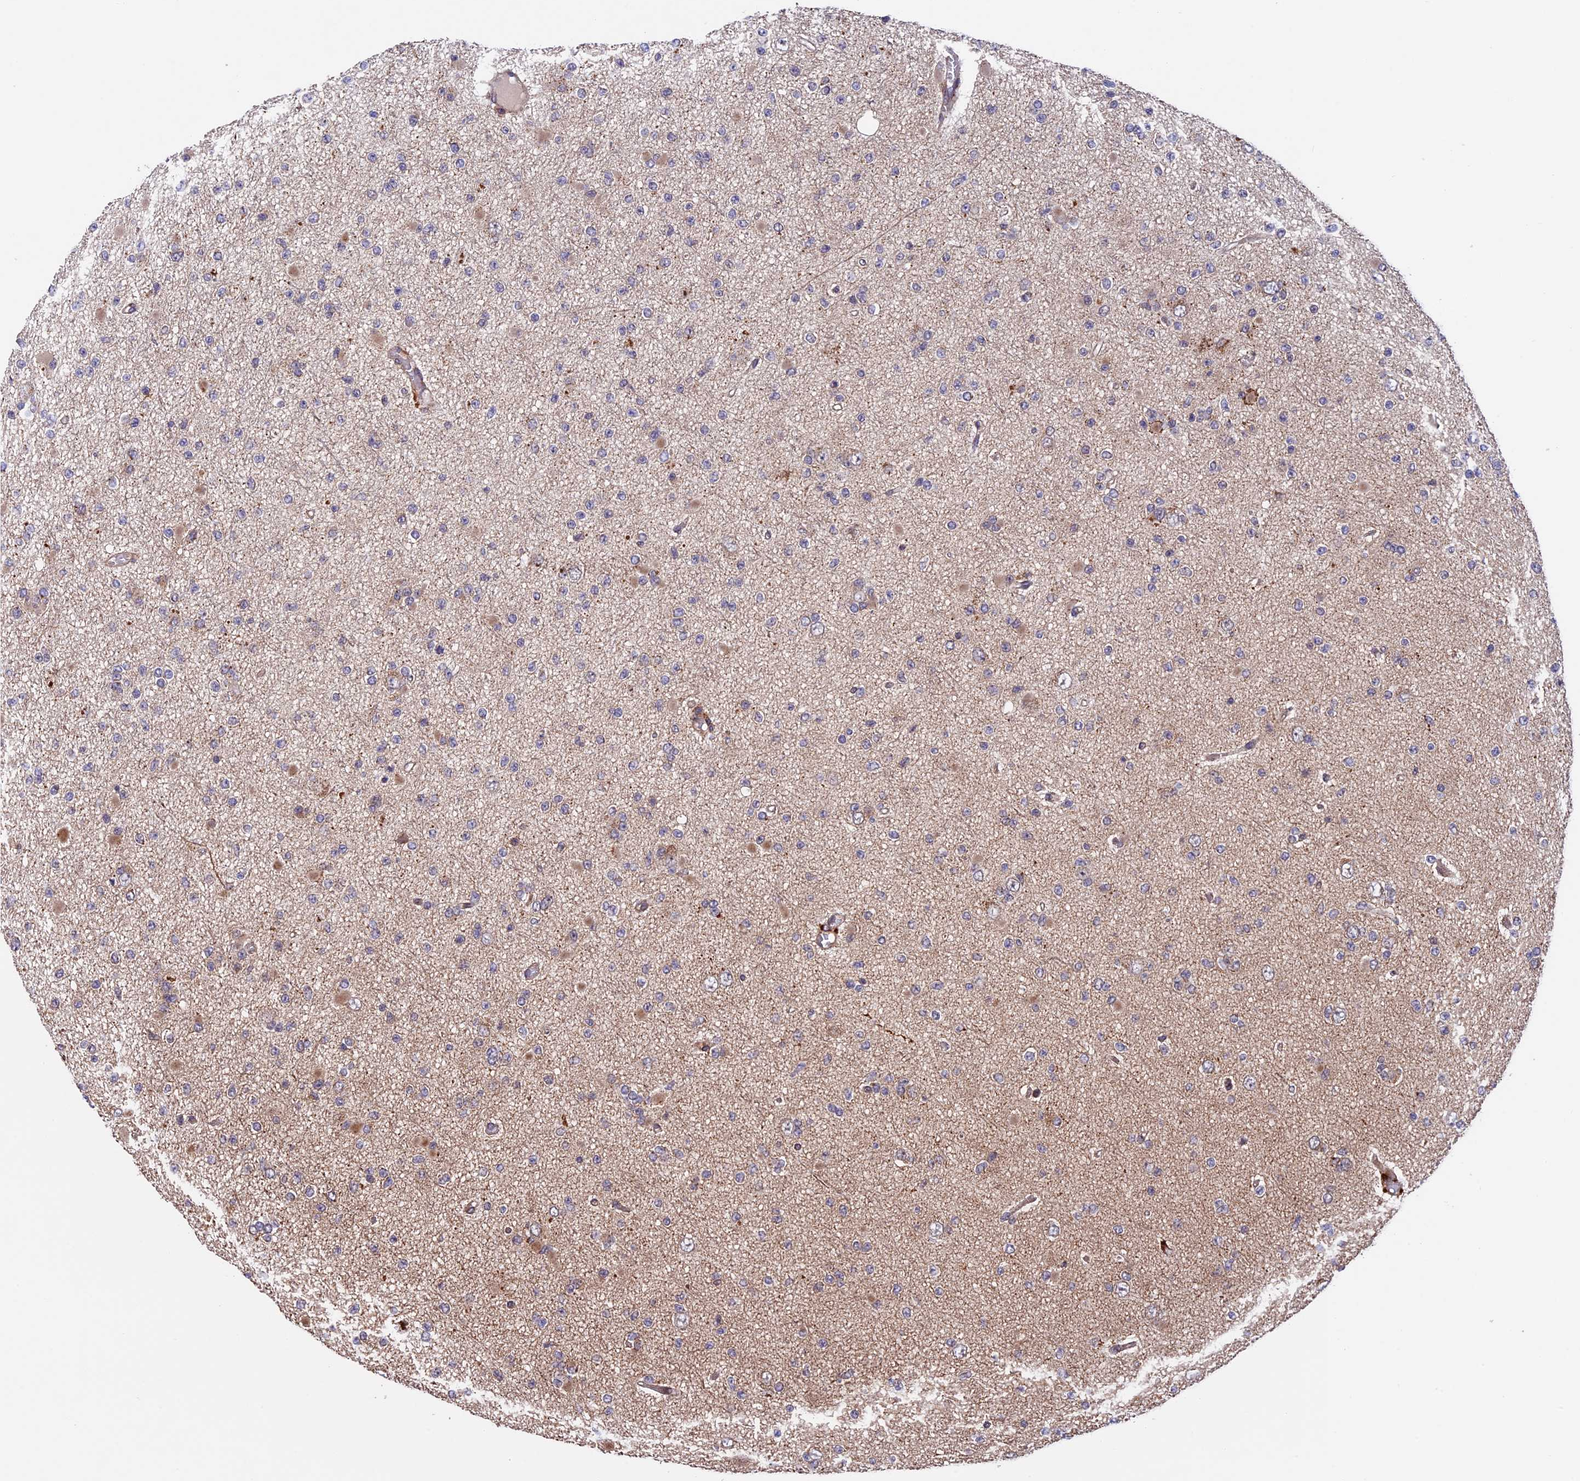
{"staining": {"intensity": "weak", "quantity": "<25%", "location": "cytoplasmic/membranous"}, "tissue": "glioma", "cell_type": "Tumor cells", "image_type": "cancer", "snomed": [{"axis": "morphology", "description": "Glioma, malignant, Low grade"}, {"axis": "topography", "description": "Brain"}], "caption": "Tumor cells are negative for protein expression in human malignant low-grade glioma. (Brightfield microscopy of DAB (3,3'-diaminobenzidine) IHC at high magnification).", "gene": "RNF17", "patient": {"sex": "female", "age": 22}}